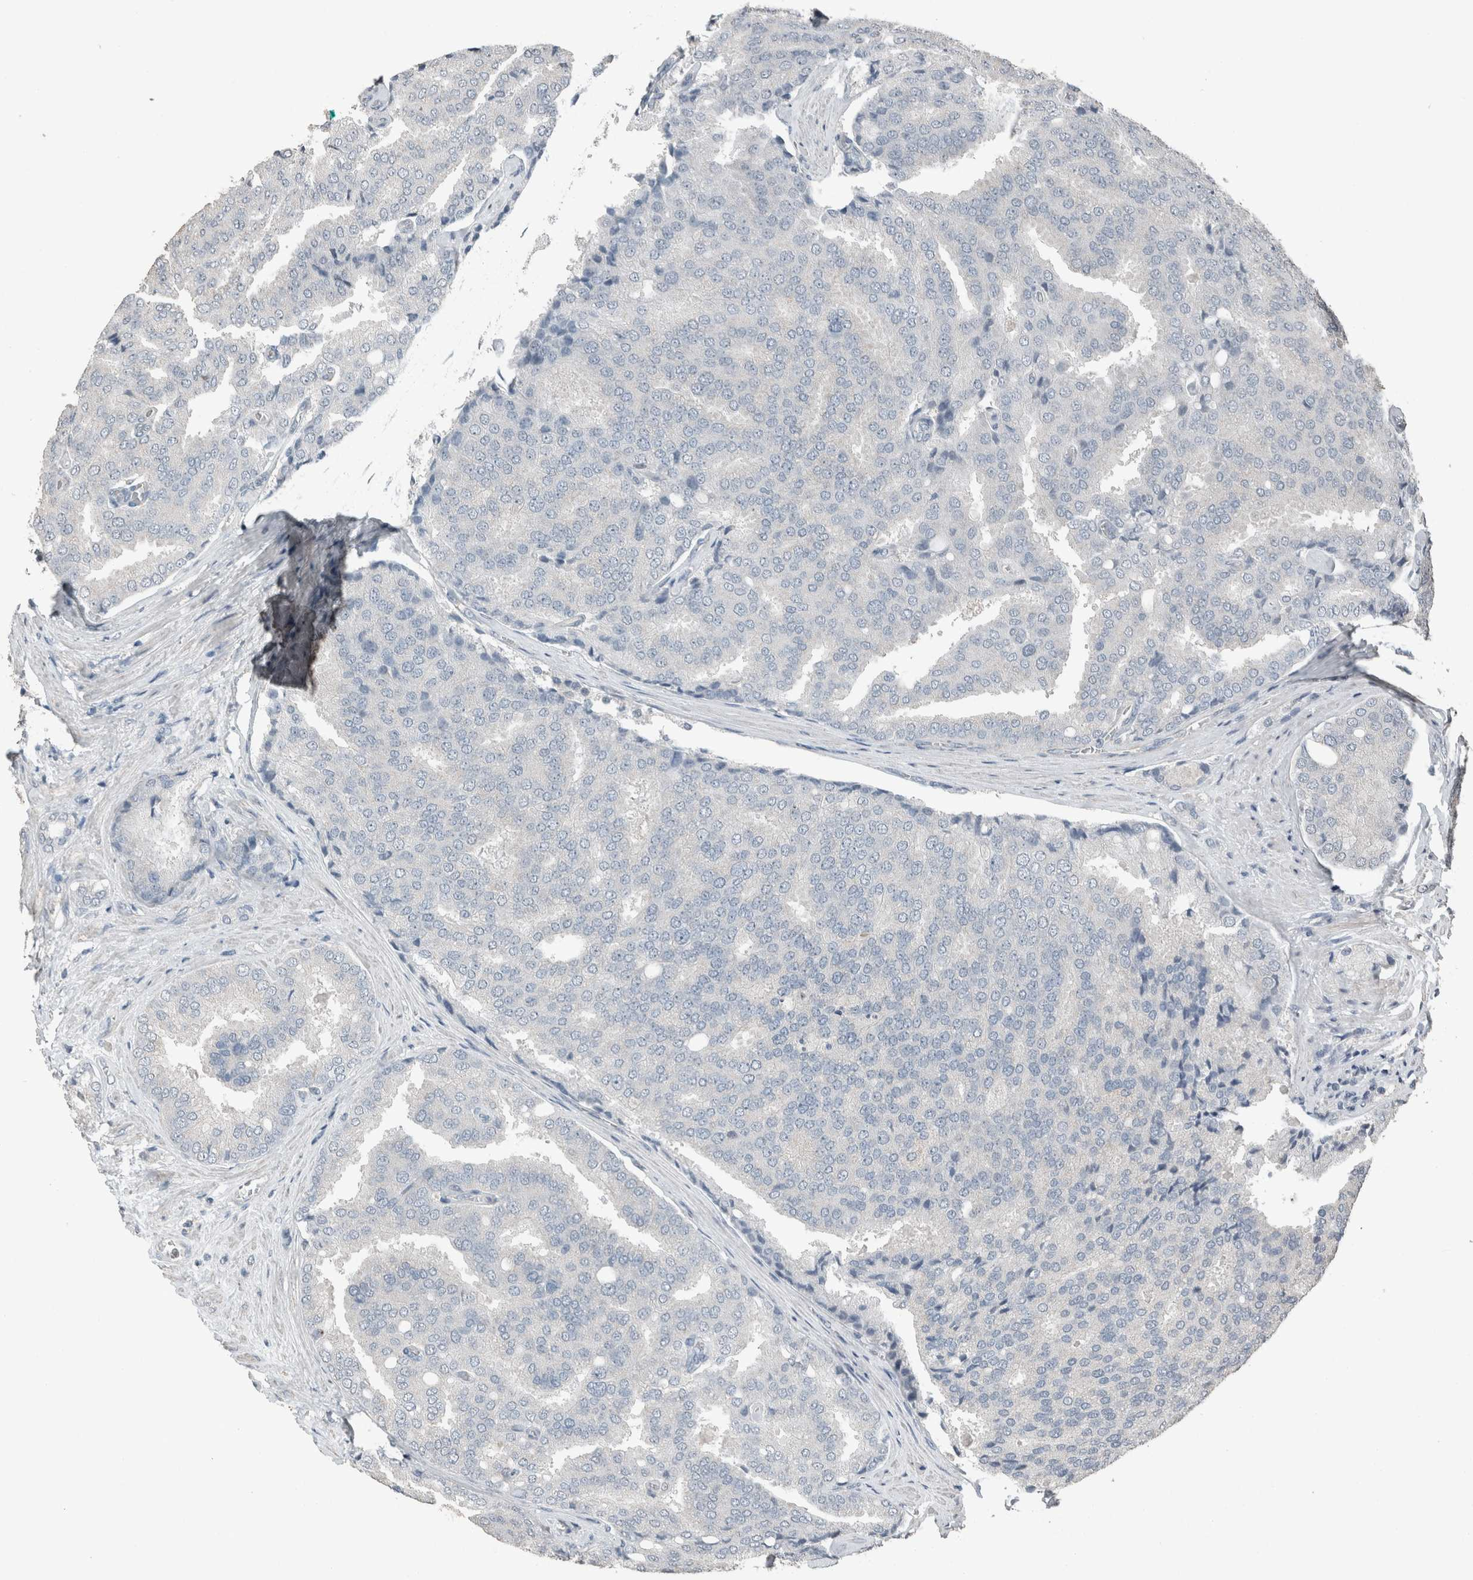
{"staining": {"intensity": "negative", "quantity": "none", "location": "none"}, "tissue": "prostate cancer", "cell_type": "Tumor cells", "image_type": "cancer", "snomed": [{"axis": "morphology", "description": "Adenocarcinoma, High grade"}, {"axis": "topography", "description": "Prostate"}], "caption": "The photomicrograph shows no staining of tumor cells in prostate adenocarcinoma (high-grade). (Stains: DAB immunohistochemistry with hematoxylin counter stain, Microscopy: brightfield microscopy at high magnification).", "gene": "ACVR2B", "patient": {"sex": "male", "age": 50}}